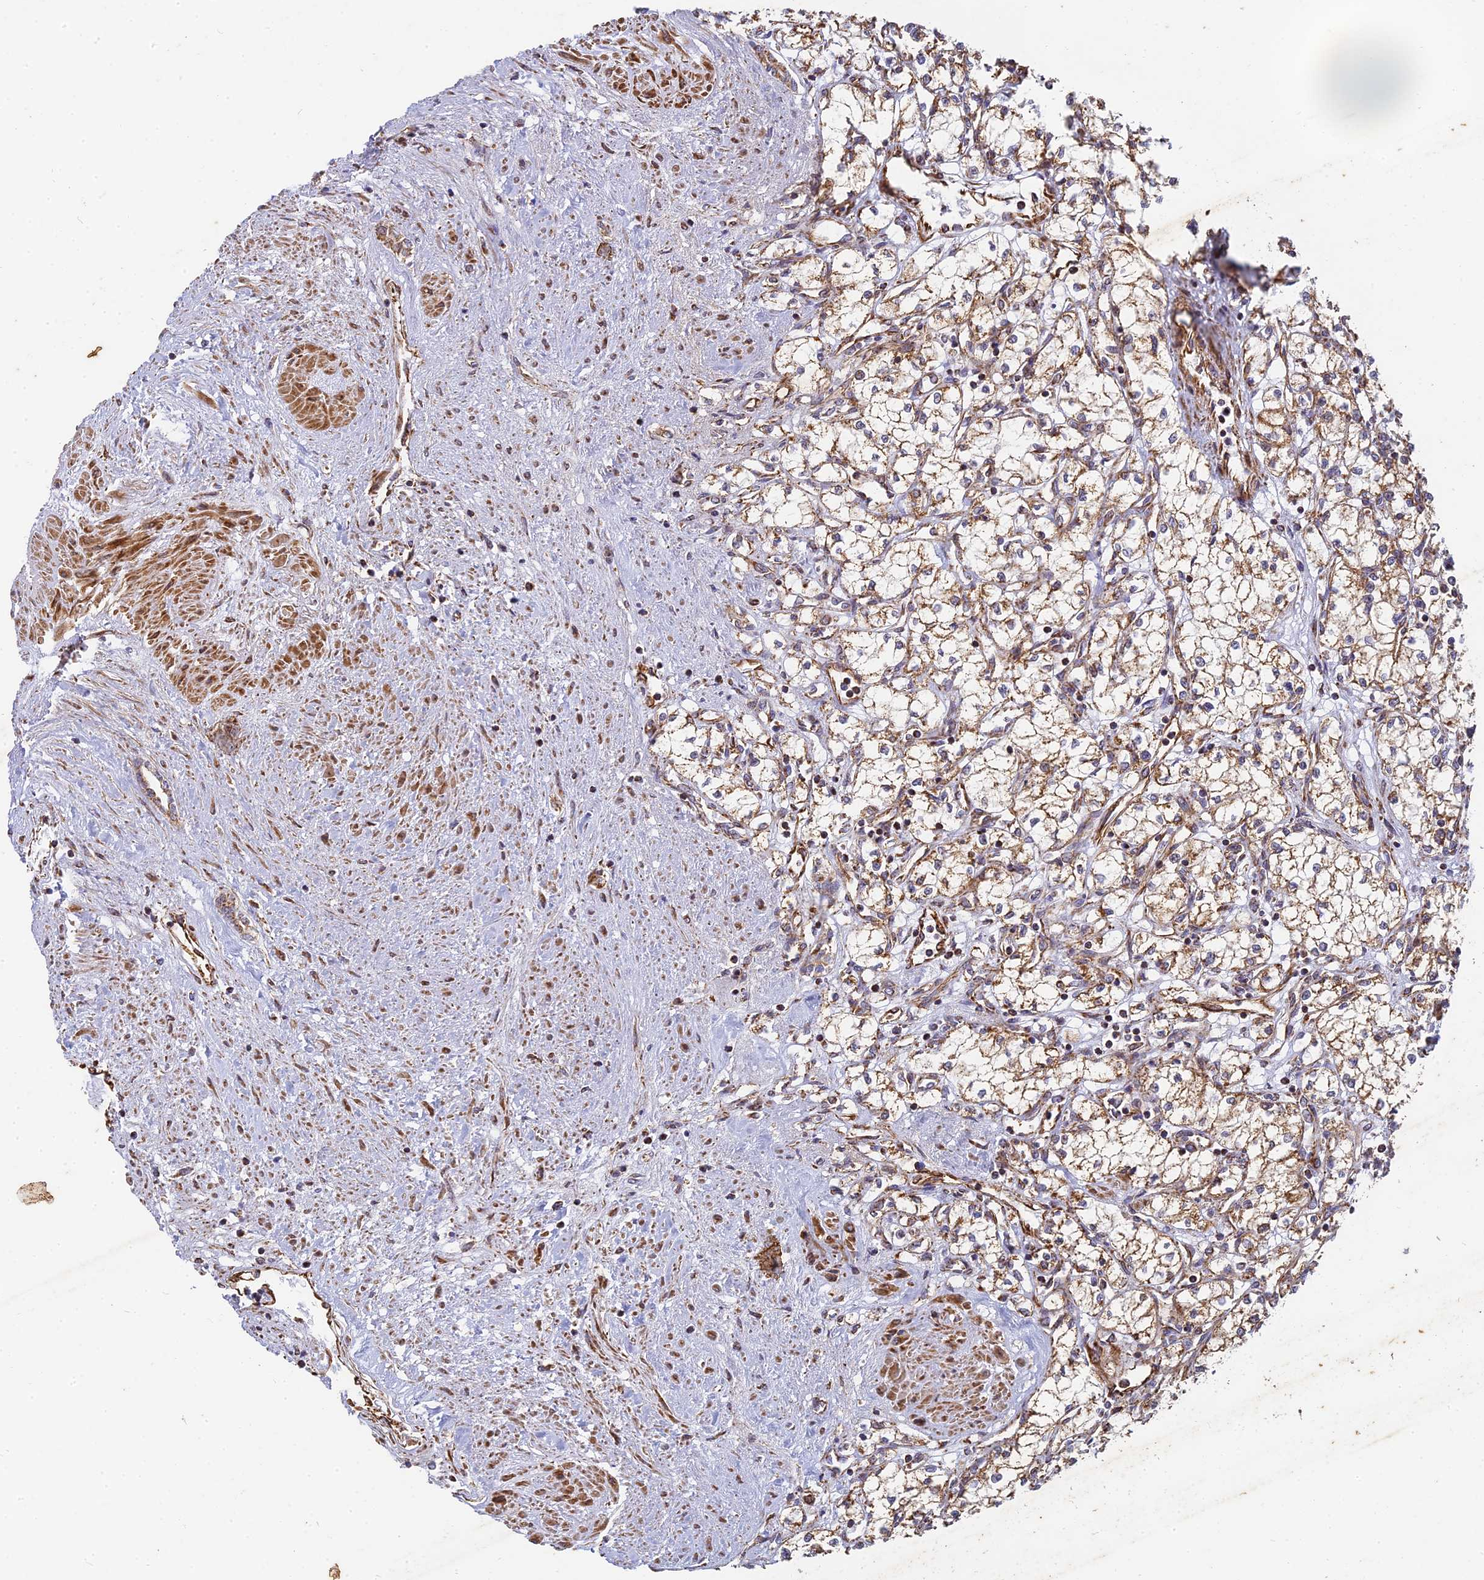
{"staining": {"intensity": "moderate", "quantity": ">75%", "location": "cytoplasmic/membranous"}, "tissue": "renal cancer", "cell_type": "Tumor cells", "image_type": "cancer", "snomed": [{"axis": "morphology", "description": "Adenocarcinoma, NOS"}, {"axis": "topography", "description": "Kidney"}], "caption": "A micrograph of human adenocarcinoma (renal) stained for a protein displays moderate cytoplasmic/membranous brown staining in tumor cells. (Brightfield microscopy of DAB IHC at high magnification).", "gene": "DSTYK", "patient": {"sex": "male", "age": 59}}